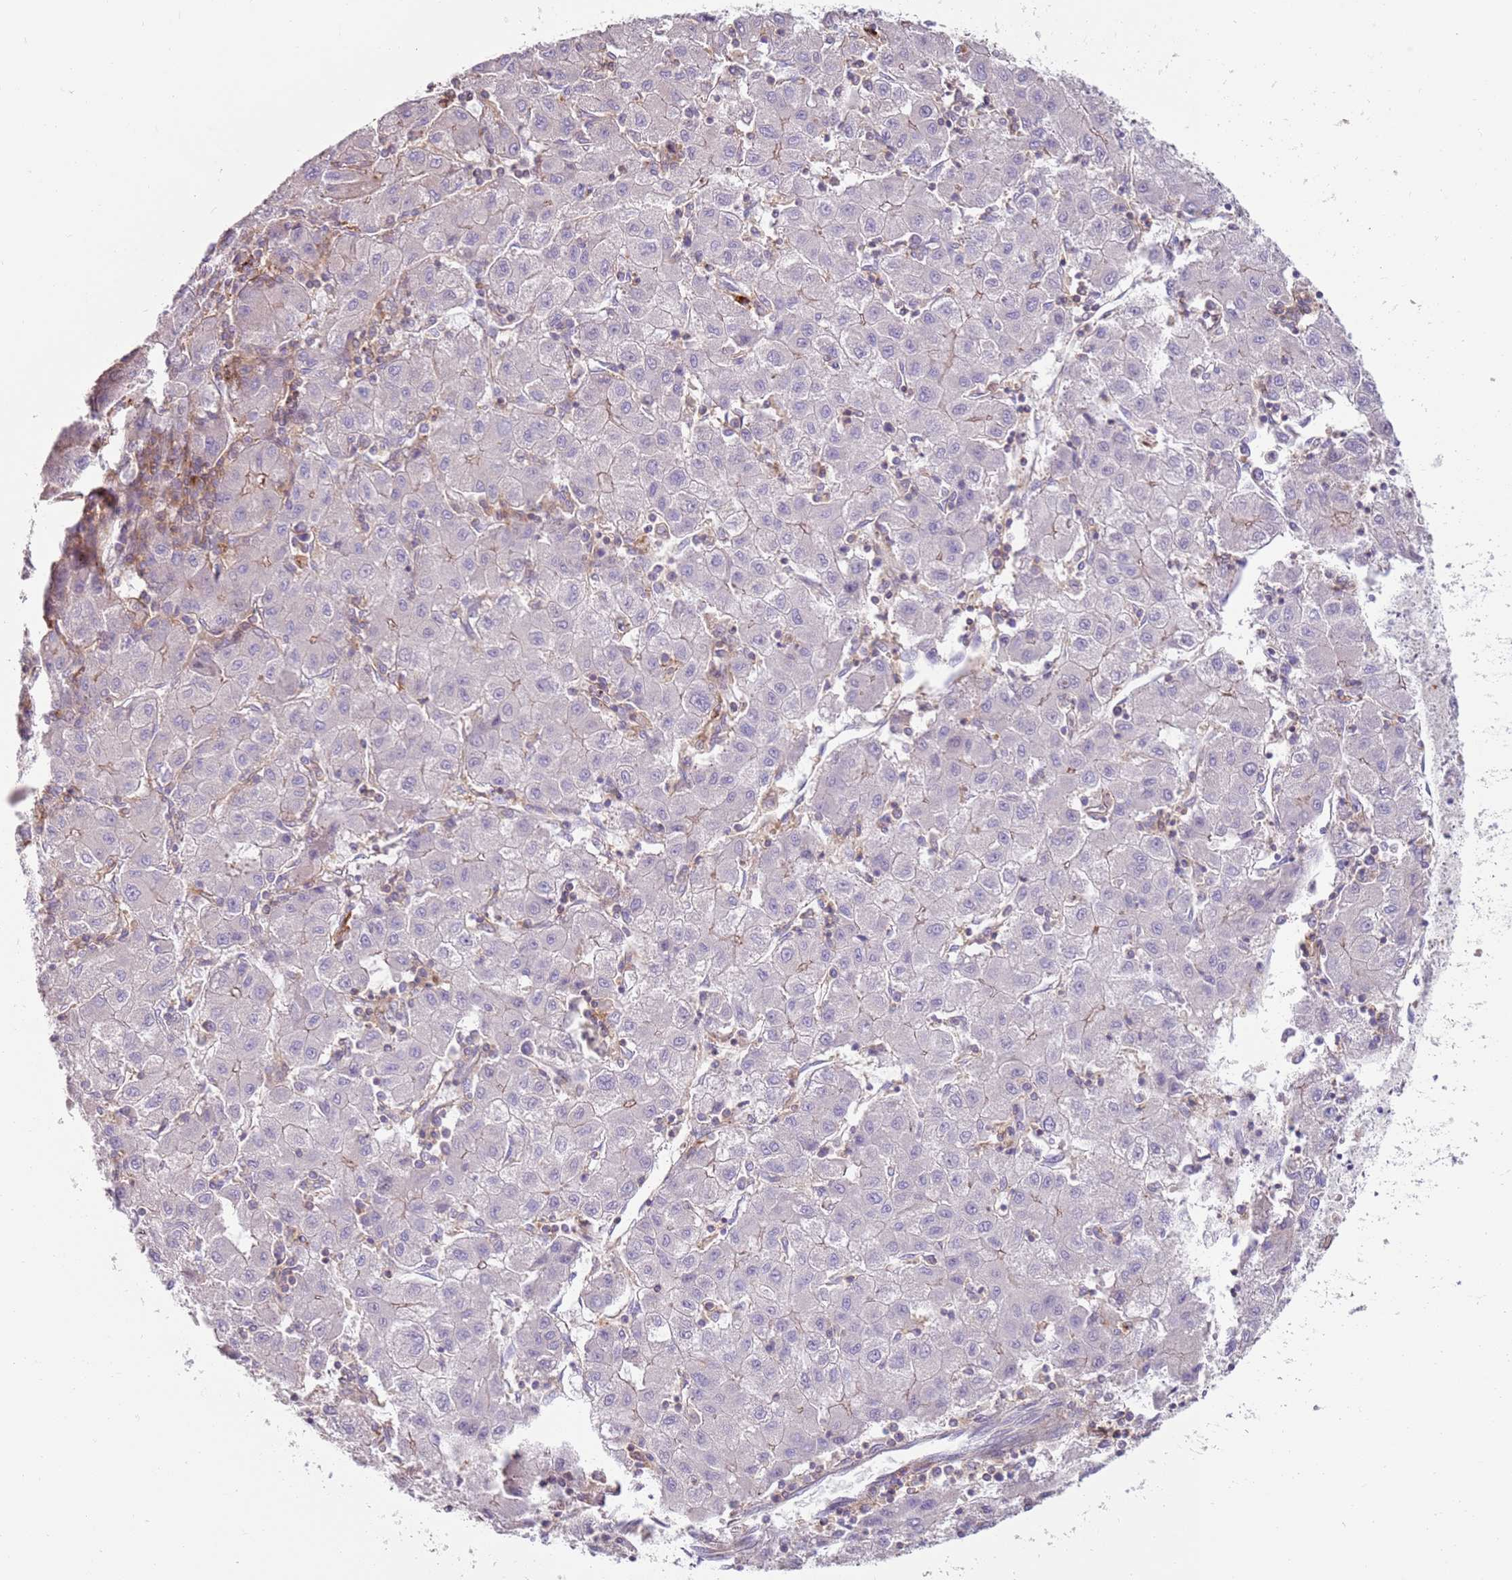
{"staining": {"intensity": "negative", "quantity": "none", "location": "none"}, "tissue": "liver cancer", "cell_type": "Tumor cells", "image_type": "cancer", "snomed": [{"axis": "morphology", "description": "Carcinoma, Hepatocellular, NOS"}, {"axis": "topography", "description": "Liver"}], "caption": "High power microscopy image of an immunohistochemistry (IHC) histopathology image of liver cancer, revealing no significant staining in tumor cells. (DAB immunohistochemistry visualized using brightfield microscopy, high magnification).", "gene": "FPR1", "patient": {"sex": "male", "age": 72}}